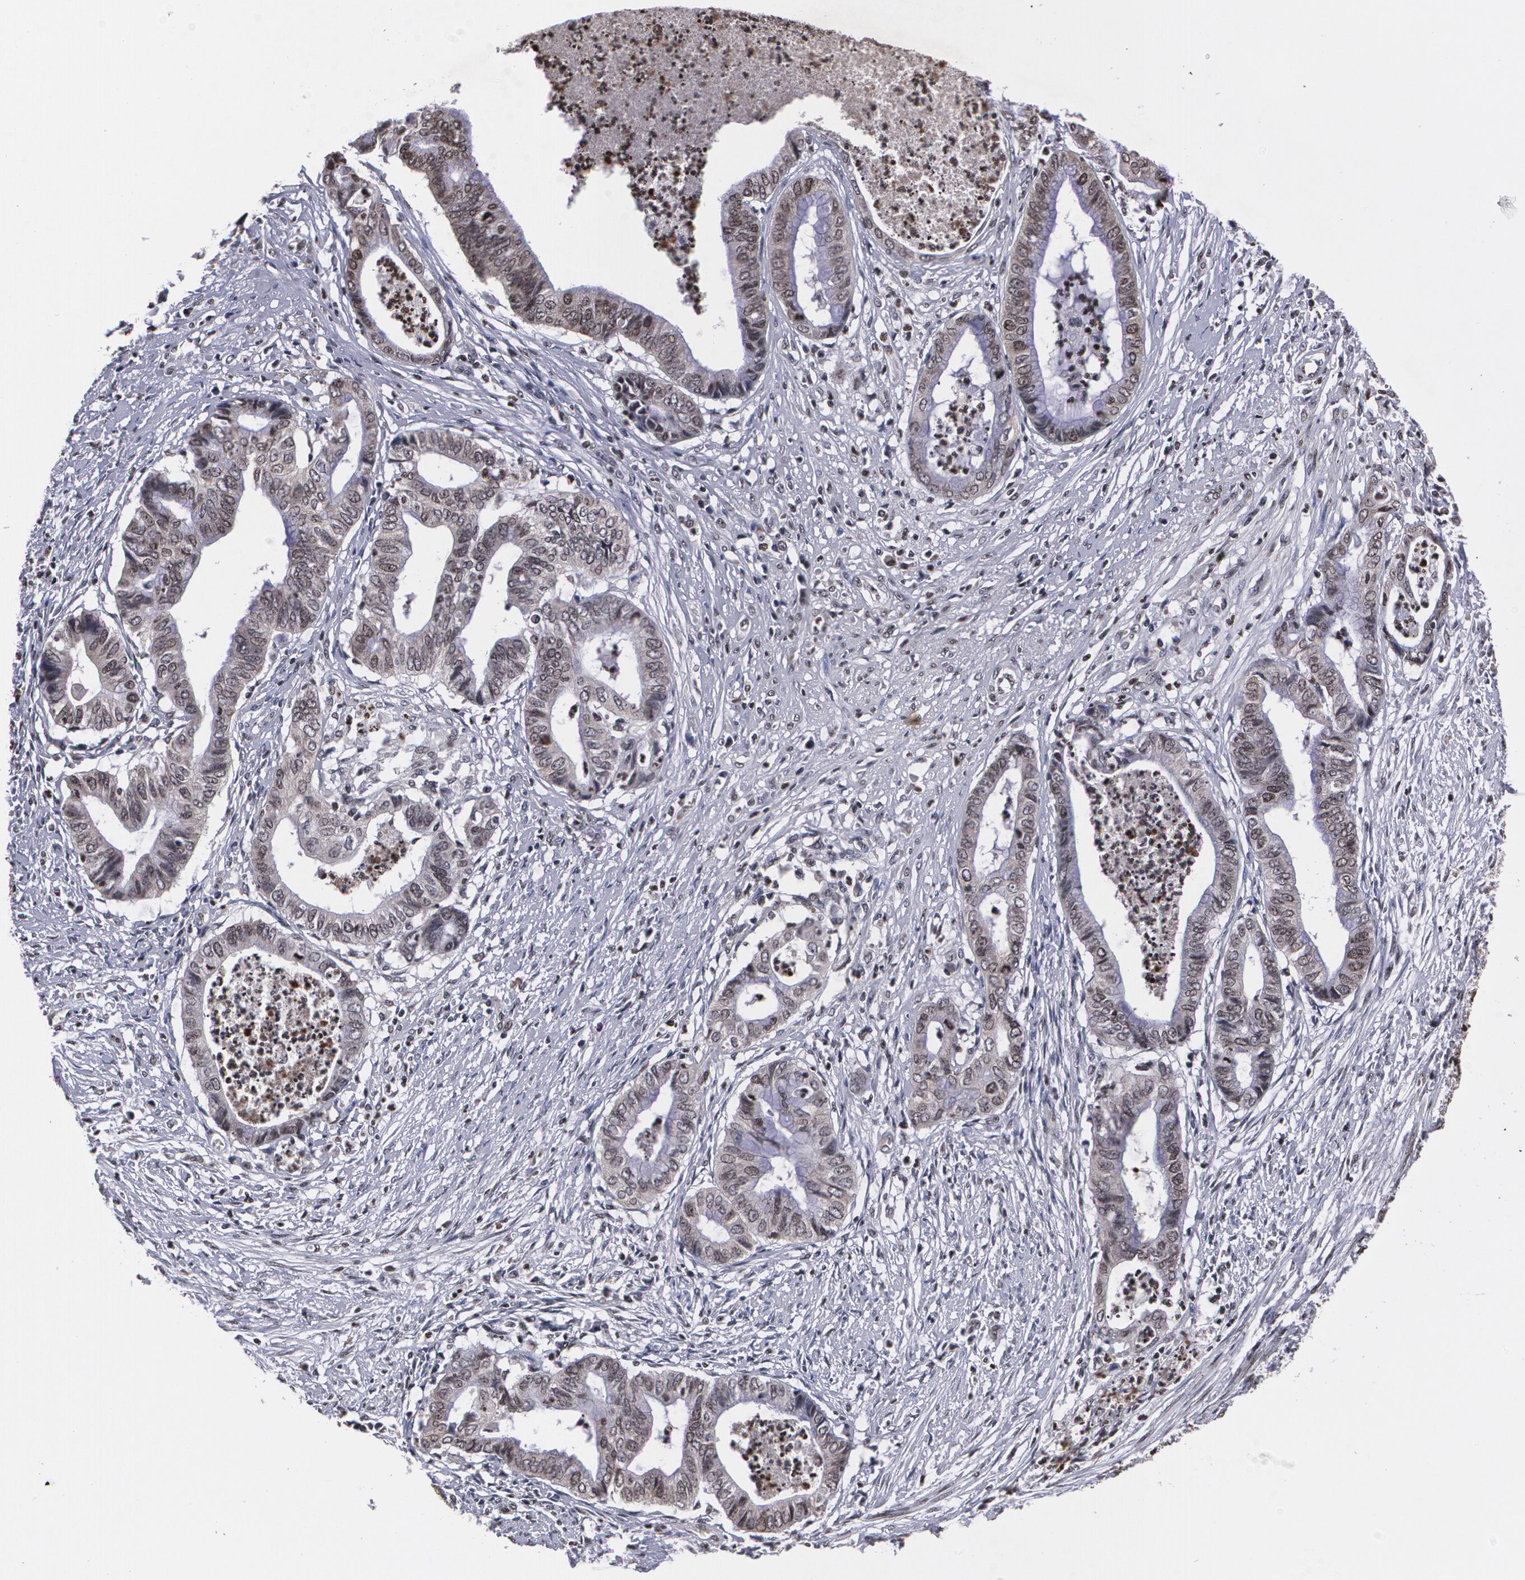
{"staining": {"intensity": "weak", "quantity": "<25%", "location": "cytoplasmic/membranous,nuclear"}, "tissue": "endometrial cancer", "cell_type": "Tumor cells", "image_type": "cancer", "snomed": [{"axis": "morphology", "description": "Necrosis, NOS"}, {"axis": "morphology", "description": "Adenocarcinoma, NOS"}, {"axis": "topography", "description": "Endometrium"}], "caption": "This is an immunohistochemistry (IHC) photomicrograph of human endometrial adenocarcinoma. There is no staining in tumor cells.", "gene": "MVP", "patient": {"sex": "female", "age": 79}}